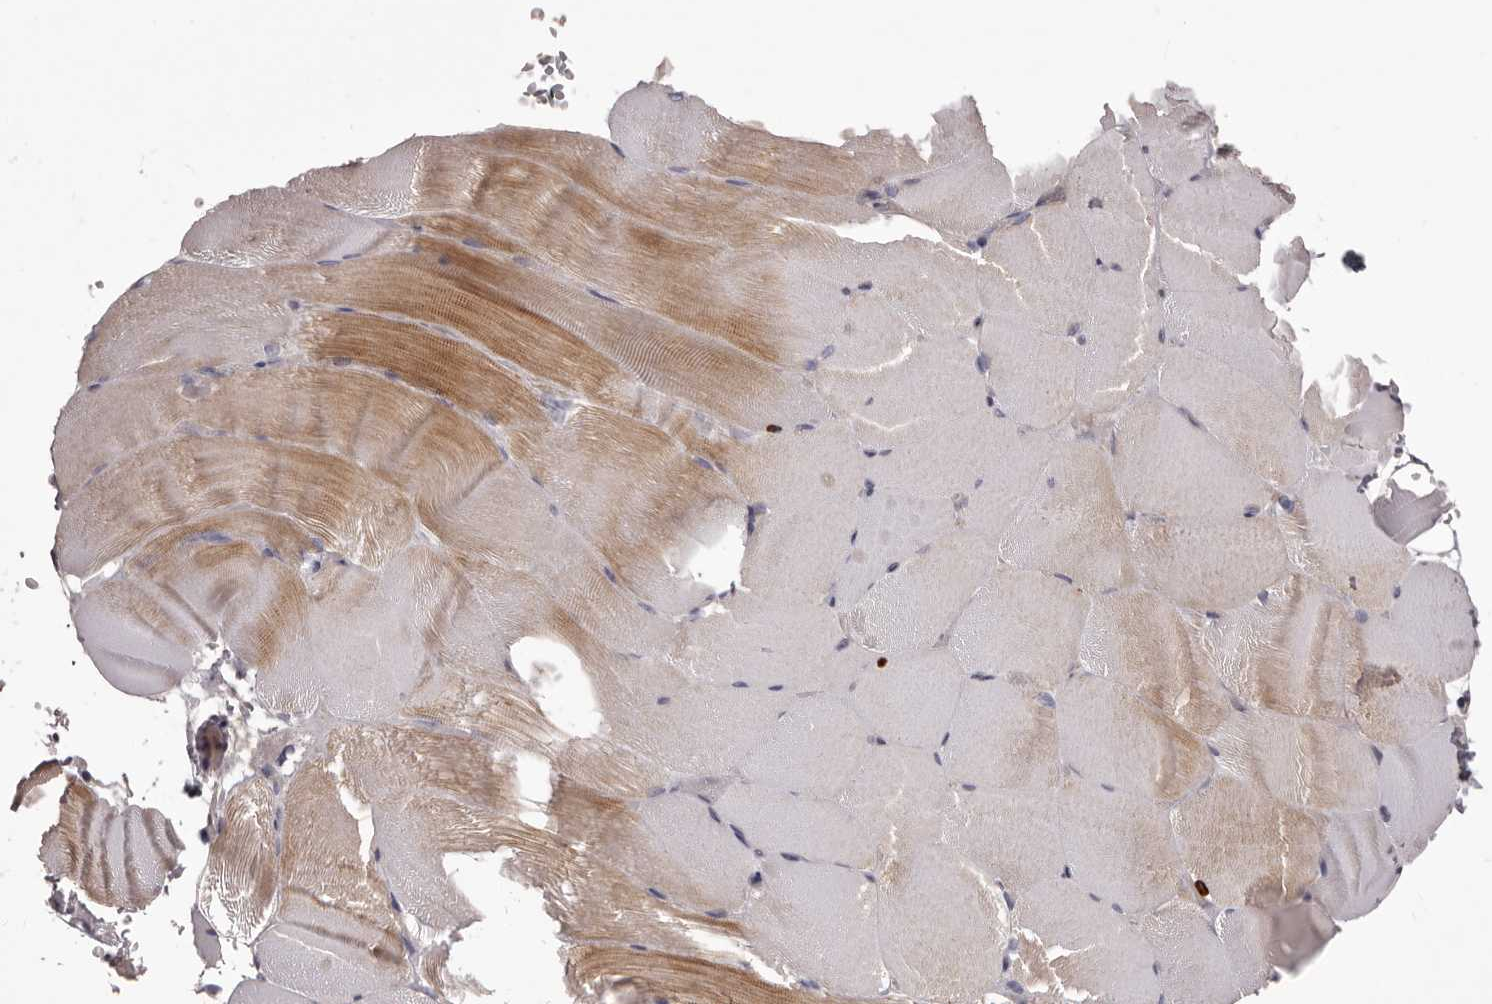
{"staining": {"intensity": "moderate", "quantity": "25%-75%", "location": "cytoplasmic/membranous"}, "tissue": "skeletal muscle", "cell_type": "Myocytes", "image_type": "normal", "snomed": [{"axis": "morphology", "description": "Normal tissue, NOS"}, {"axis": "topography", "description": "Skeletal muscle"}, {"axis": "topography", "description": "Parathyroid gland"}], "caption": "IHC histopathology image of unremarkable skeletal muscle stained for a protein (brown), which exhibits medium levels of moderate cytoplasmic/membranous positivity in approximately 25%-75% of myocytes.", "gene": "PEG10", "patient": {"sex": "female", "age": 37}}